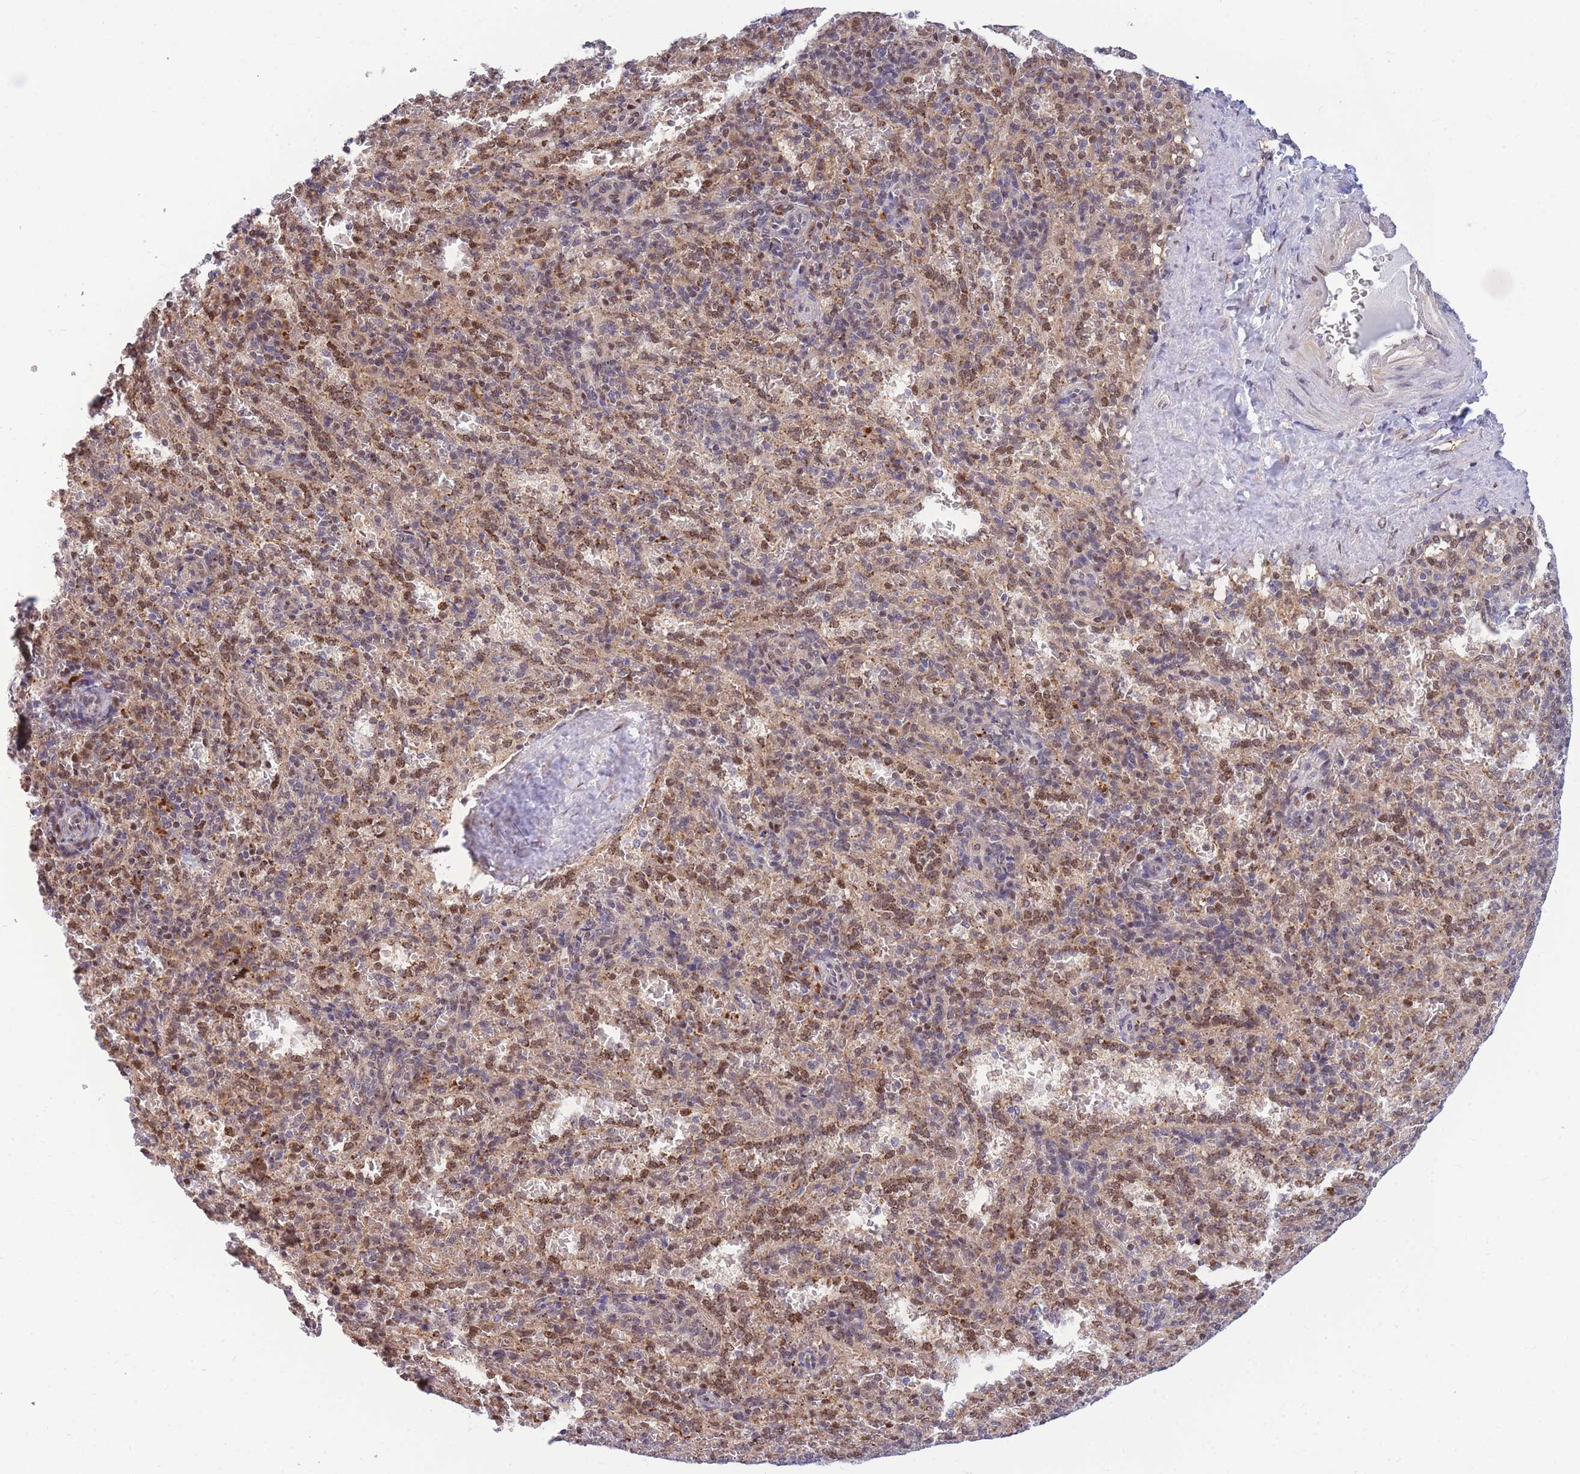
{"staining": {"intensity": "moderate", "quantity": "25%-75%", "location": "nuclear"}, "tissue": "spleen", "cell_type": "Cells in red pulp", "image_type": "normal", "snomed": [{"axis": "morphology", "description": "Normal tissue, NOS"}, {"axis": "topography", "description": "Spleen"}], "caption": "Brown immunohistochemical staining in benign spleen displays moderate nuclear staining in about 25%-75% of cells in red pulp. (brown staining indicates protein expression, while blue staining denotes nuclei).", "gene": "CRACD", "patient": {"sex": "female", "age": 21}}